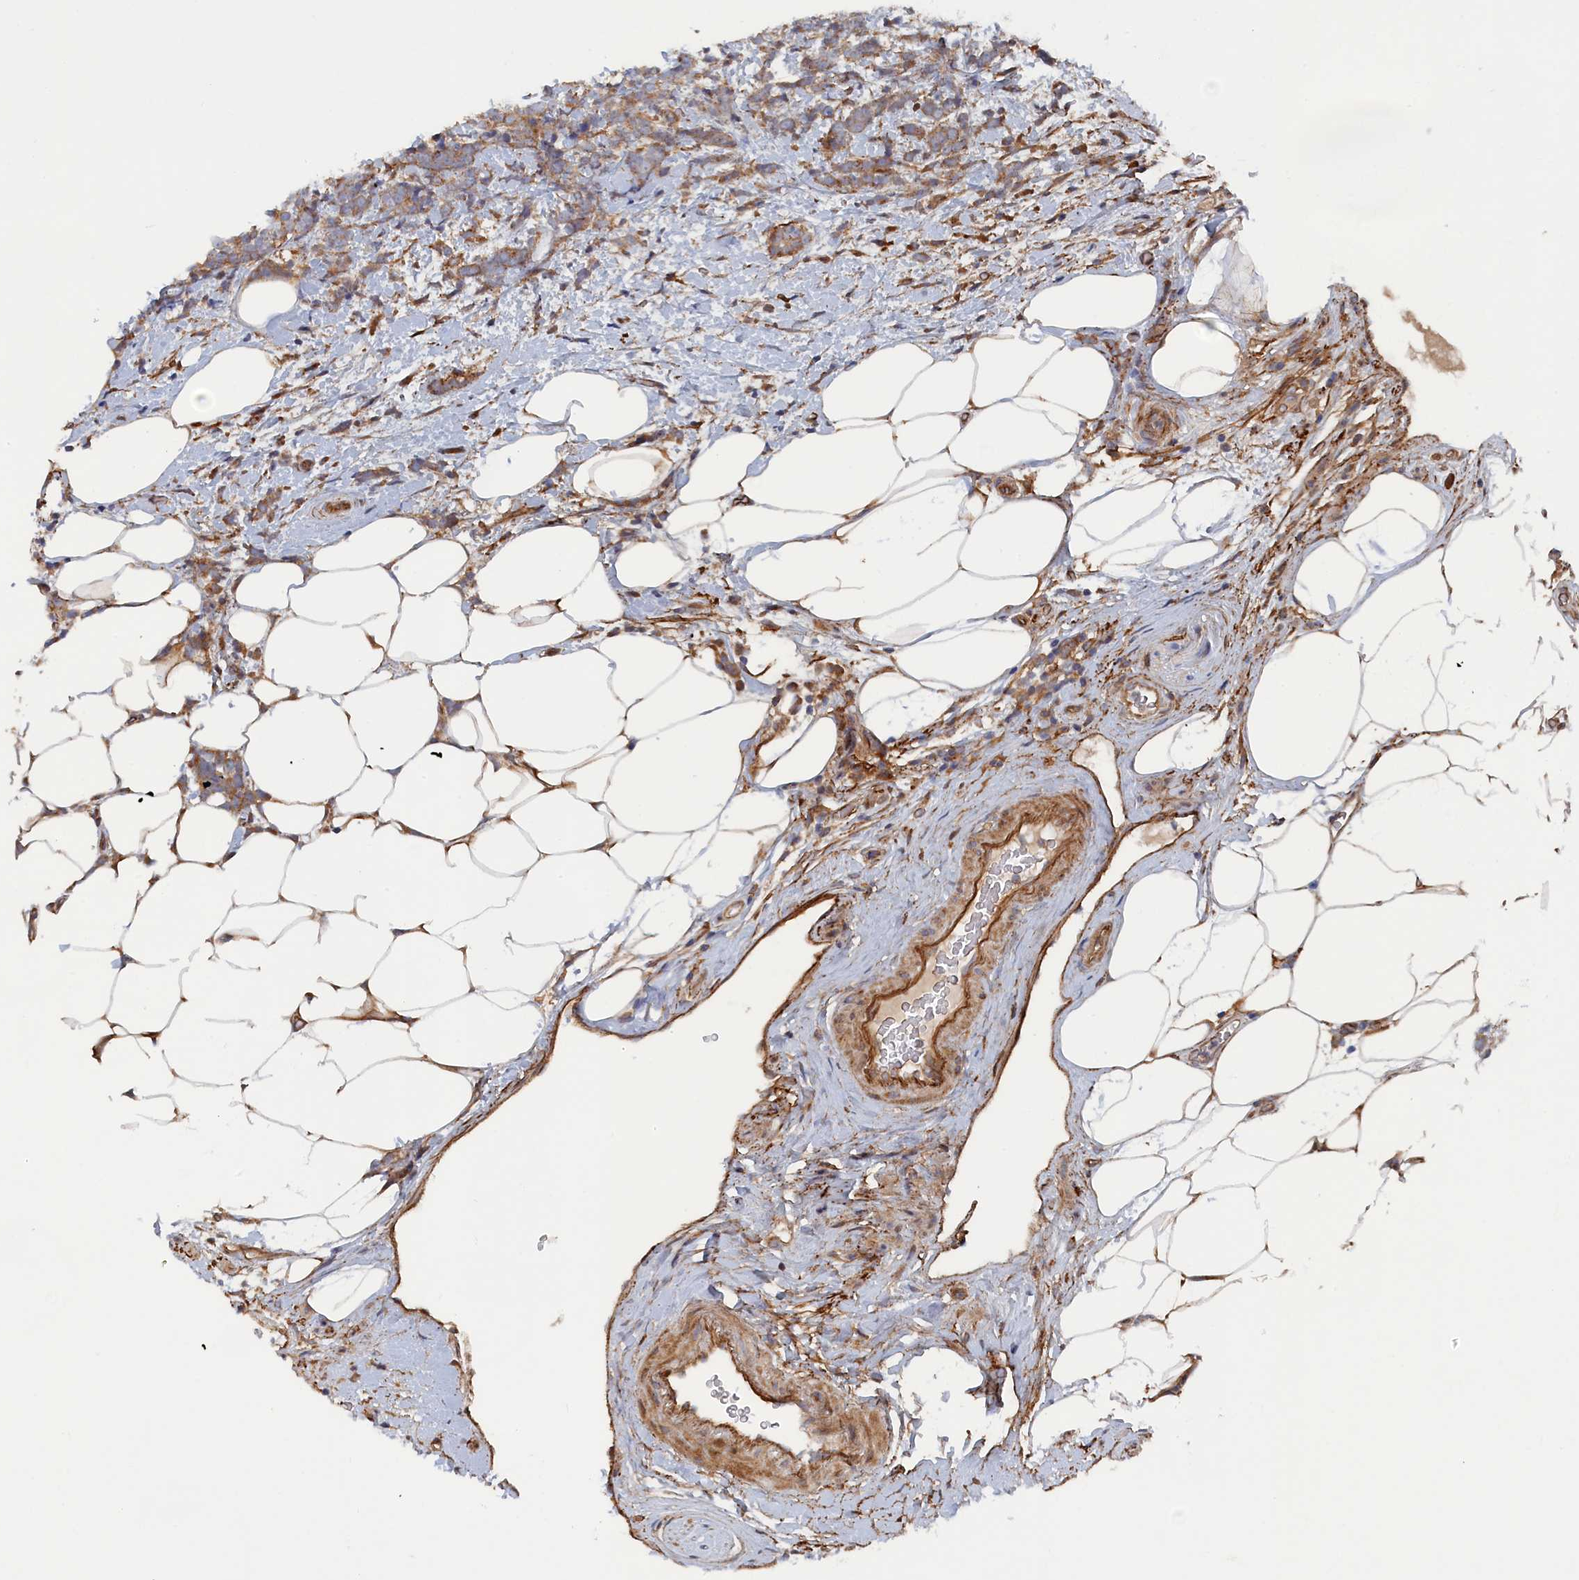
{"staining": {"intensity": "moderate", "quantity": ">75%", "location": "cytoplasmic/membranous"}, "tissue": "breast cancer", "cell_type": "Tumor cells", "image_type": "cancer", "snomed": [{"axis": "morphology", "description": "Lobular carcinoma"}, {"axis": "topography", "description": "Breast"}], "caption": "Protein expression analysis of breast cancer (lobular carcinoma) reveals moderate cytoplasmic/membranous positivity in approximately >75% of tumor cells. (DAB (3,3'-diaminobenzidine) IHC with brightfield microscopy, high magnification).", "gene": "TMEM196", "patient": {"sex": "female", "age": 58}}